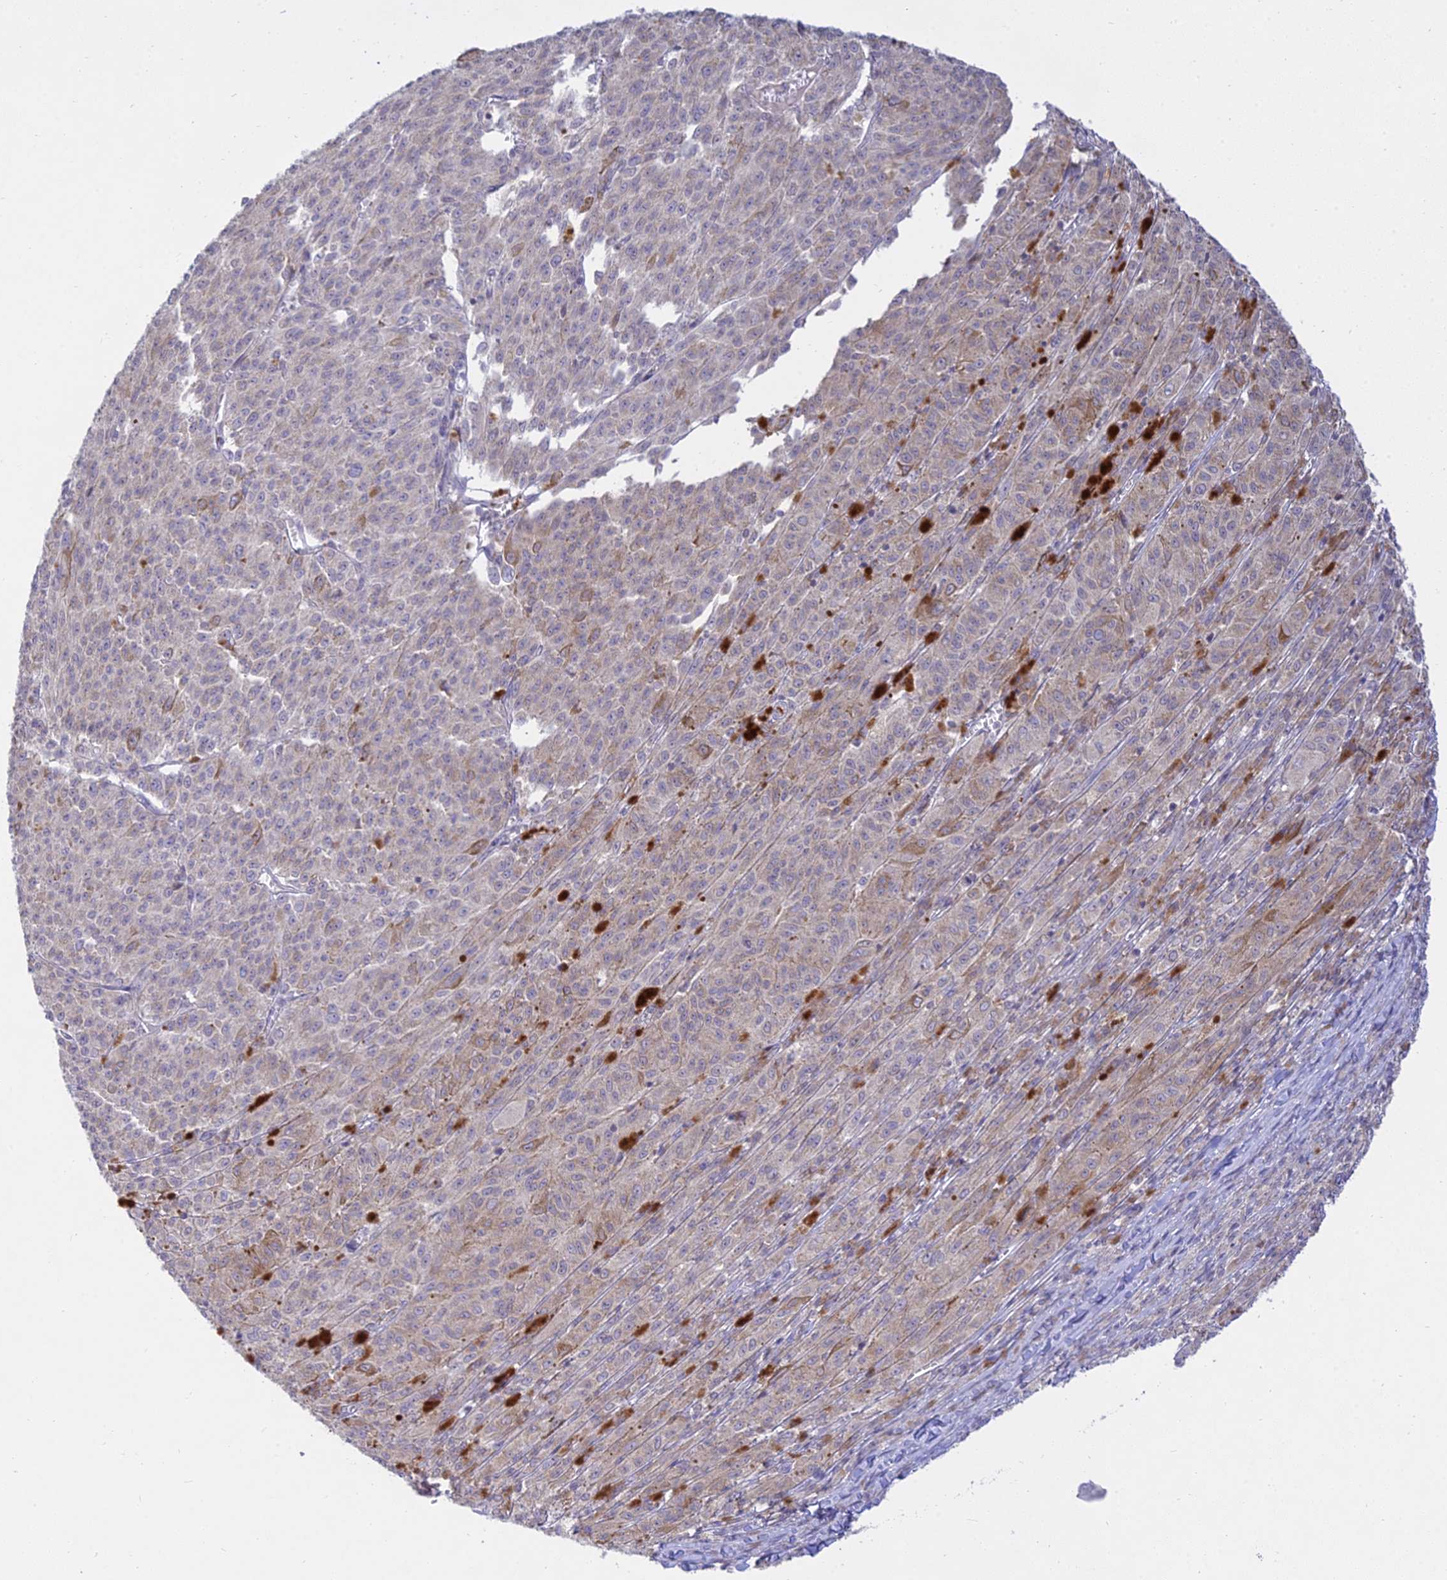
{"staining": {"intensity": "negative", "quantity": "none", "location": "none"}, "tissue": "melanoma", "cell_type": "Tumor cells", "image_type": "cancer", "snomed": [{"axis": "morphology", "description": "Malignant melanoma, NOS"}, {"axis": "topography", "description": "Skin"}], "caption": "Human melanoma stained for a protein using immunohistochemistry (IHC) demonstrates no positivity in tumor cells.", "gene": "TMEM40", "patient": {"sex": "female", "age": 52}}